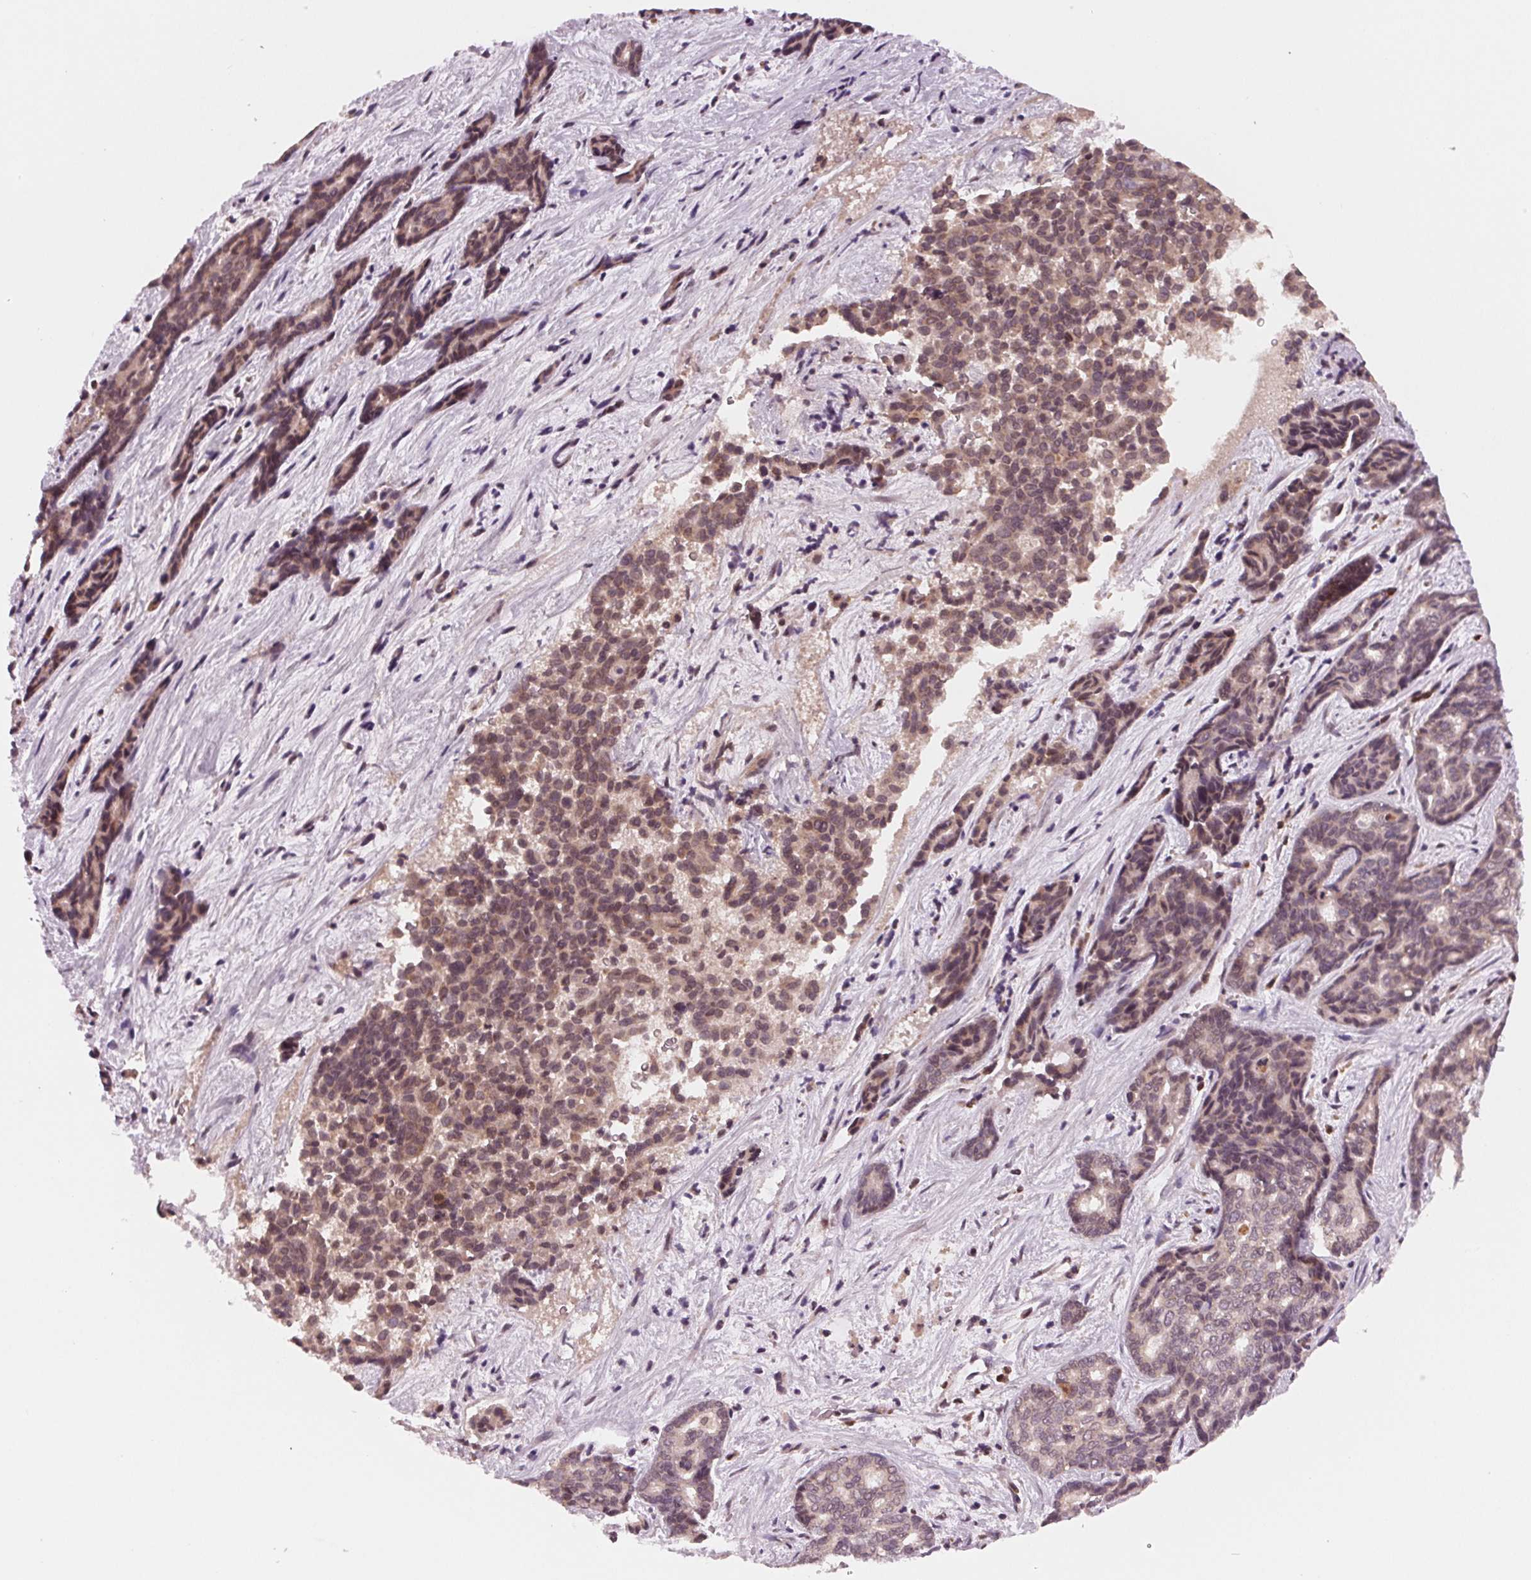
{"staining": {"intensity": "moderate", "quantity": "25%-75%", "location": "nuclear"}, "tissue": "liver cancer", "cell_type": "Tumor cells", "image_type": "cancer", "snomed": [{"axis": "morphology", "description": "Cholangiocarcinoma"}, {"axis": "topography", "description": "Liver"}], "caption": "This is a micrograph of immunohistochemistry (IHC) staining of cholangiocarcinoma (liver), which shows moderate staining in the nuclear of tumor cells.", "gene": "STAT3", "patient": {"sex": "female", "age": 64}}